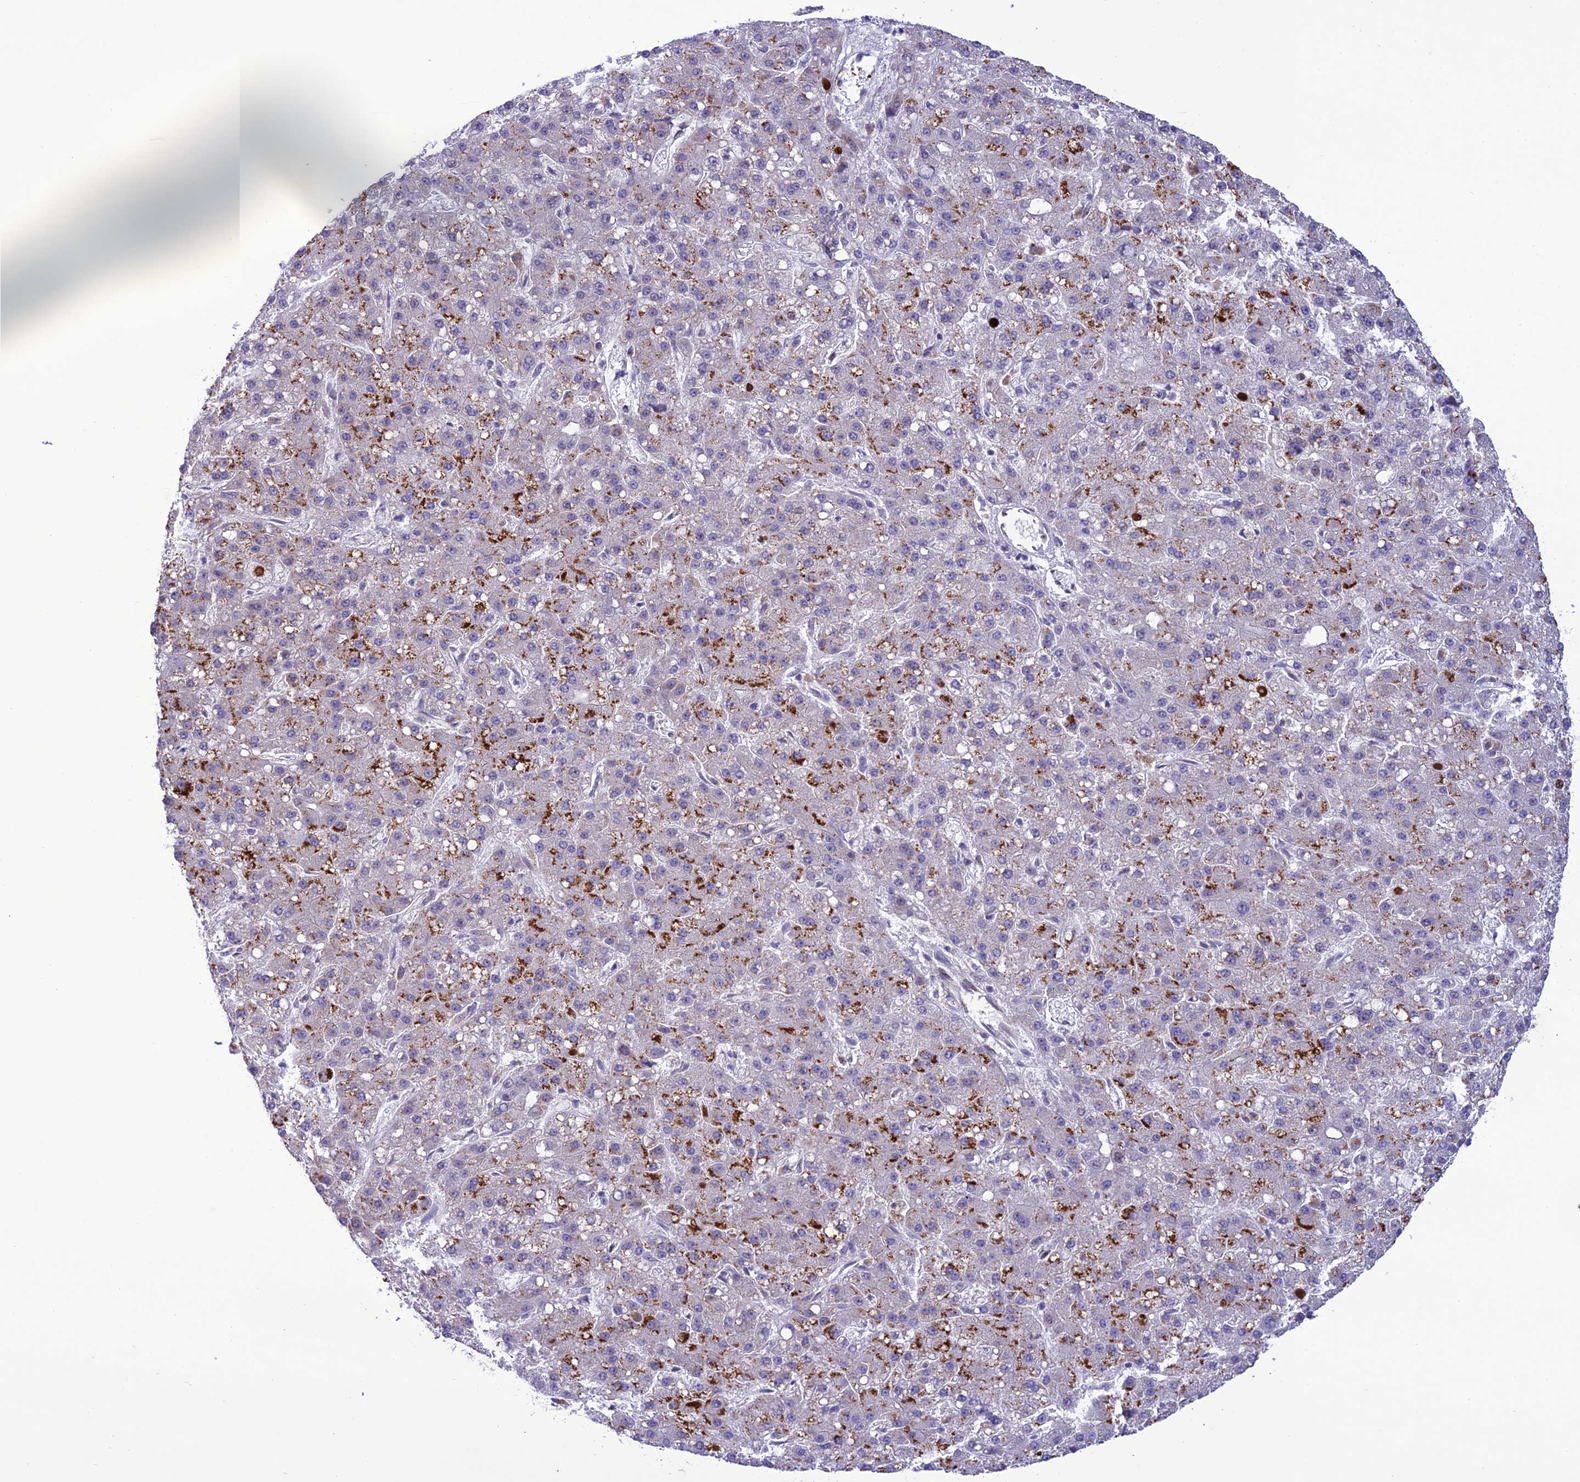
{"staining": {"intensity": "negative", "quantity": "none", "location": "none"}, "tissue": "liver cancer", "cell_type": "Tumor cells", "image_type": "cancer", "snomed": [{"axis": "morphology", "description": "Carcinoma, Hepatocellular, NOS"}, {"axis": "topography", "description": "Liver"}], "caption": "This is a histopathology image of immunohistochemistry staining of hepatocellular carcinoma (liver), which shows no staining in tumor cells.", "gene": "JMY", "patient": {"sex": "male", "age": 67}}